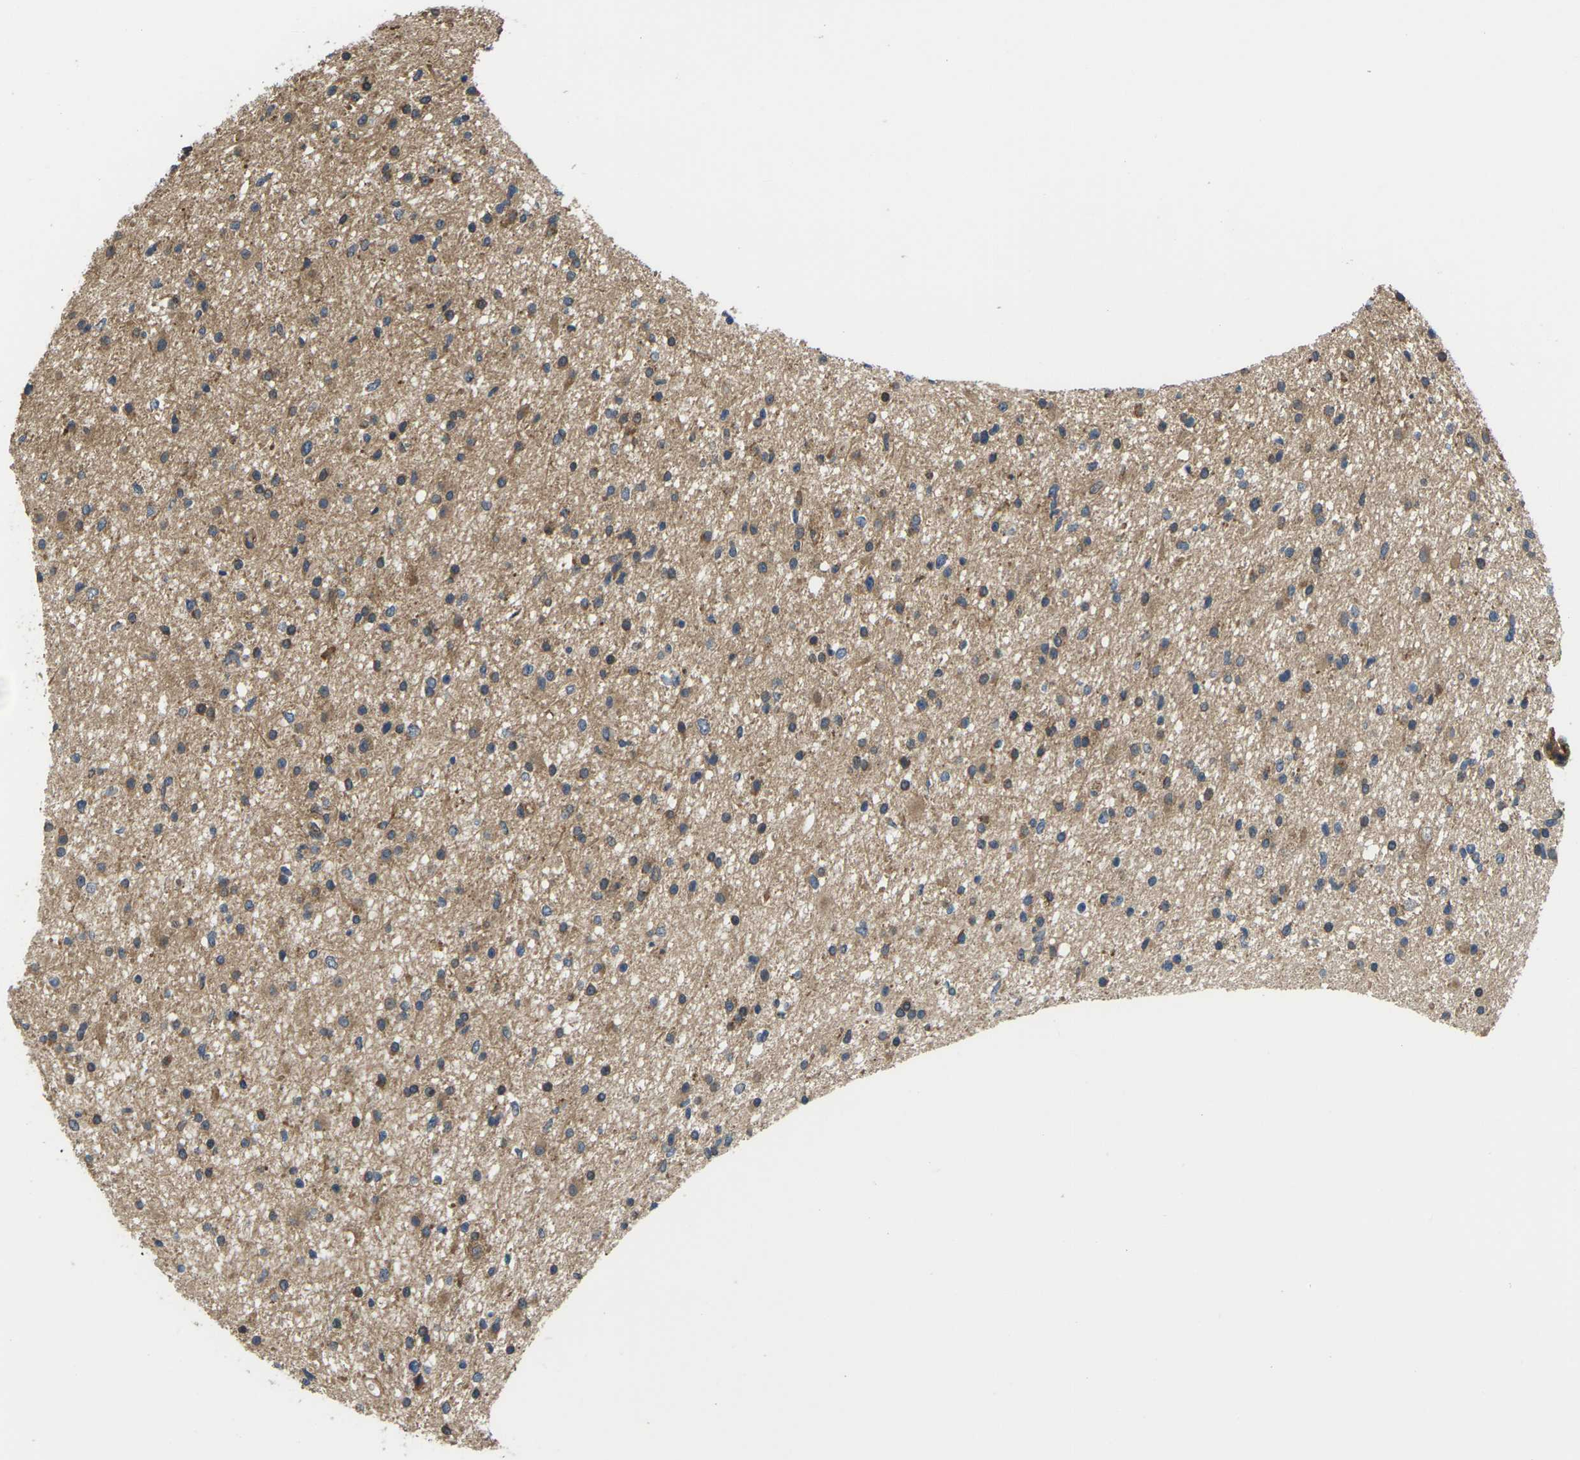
{"staining": {"intensity": "moderate", "quantity": ">75%", "location": "cytoplasmic/membranous"}, "tissue": "glioma", "cell_type": "Tumor cells", "image_type": "cancer", "snomed": [{"axis": "morphology", "description": "Glioma, malignant, High grade"}, {"axis": "topography", "description": "Brain"}], "caption": "Malignant glioma (high-grade) was stained to show a protein in brown. There is medium levels of moderate cytoplasmic/membranous staining in approximately >75% of tumor cells.", "gene": "NRAS", "patient": {"sex": "male", "age": 33}}